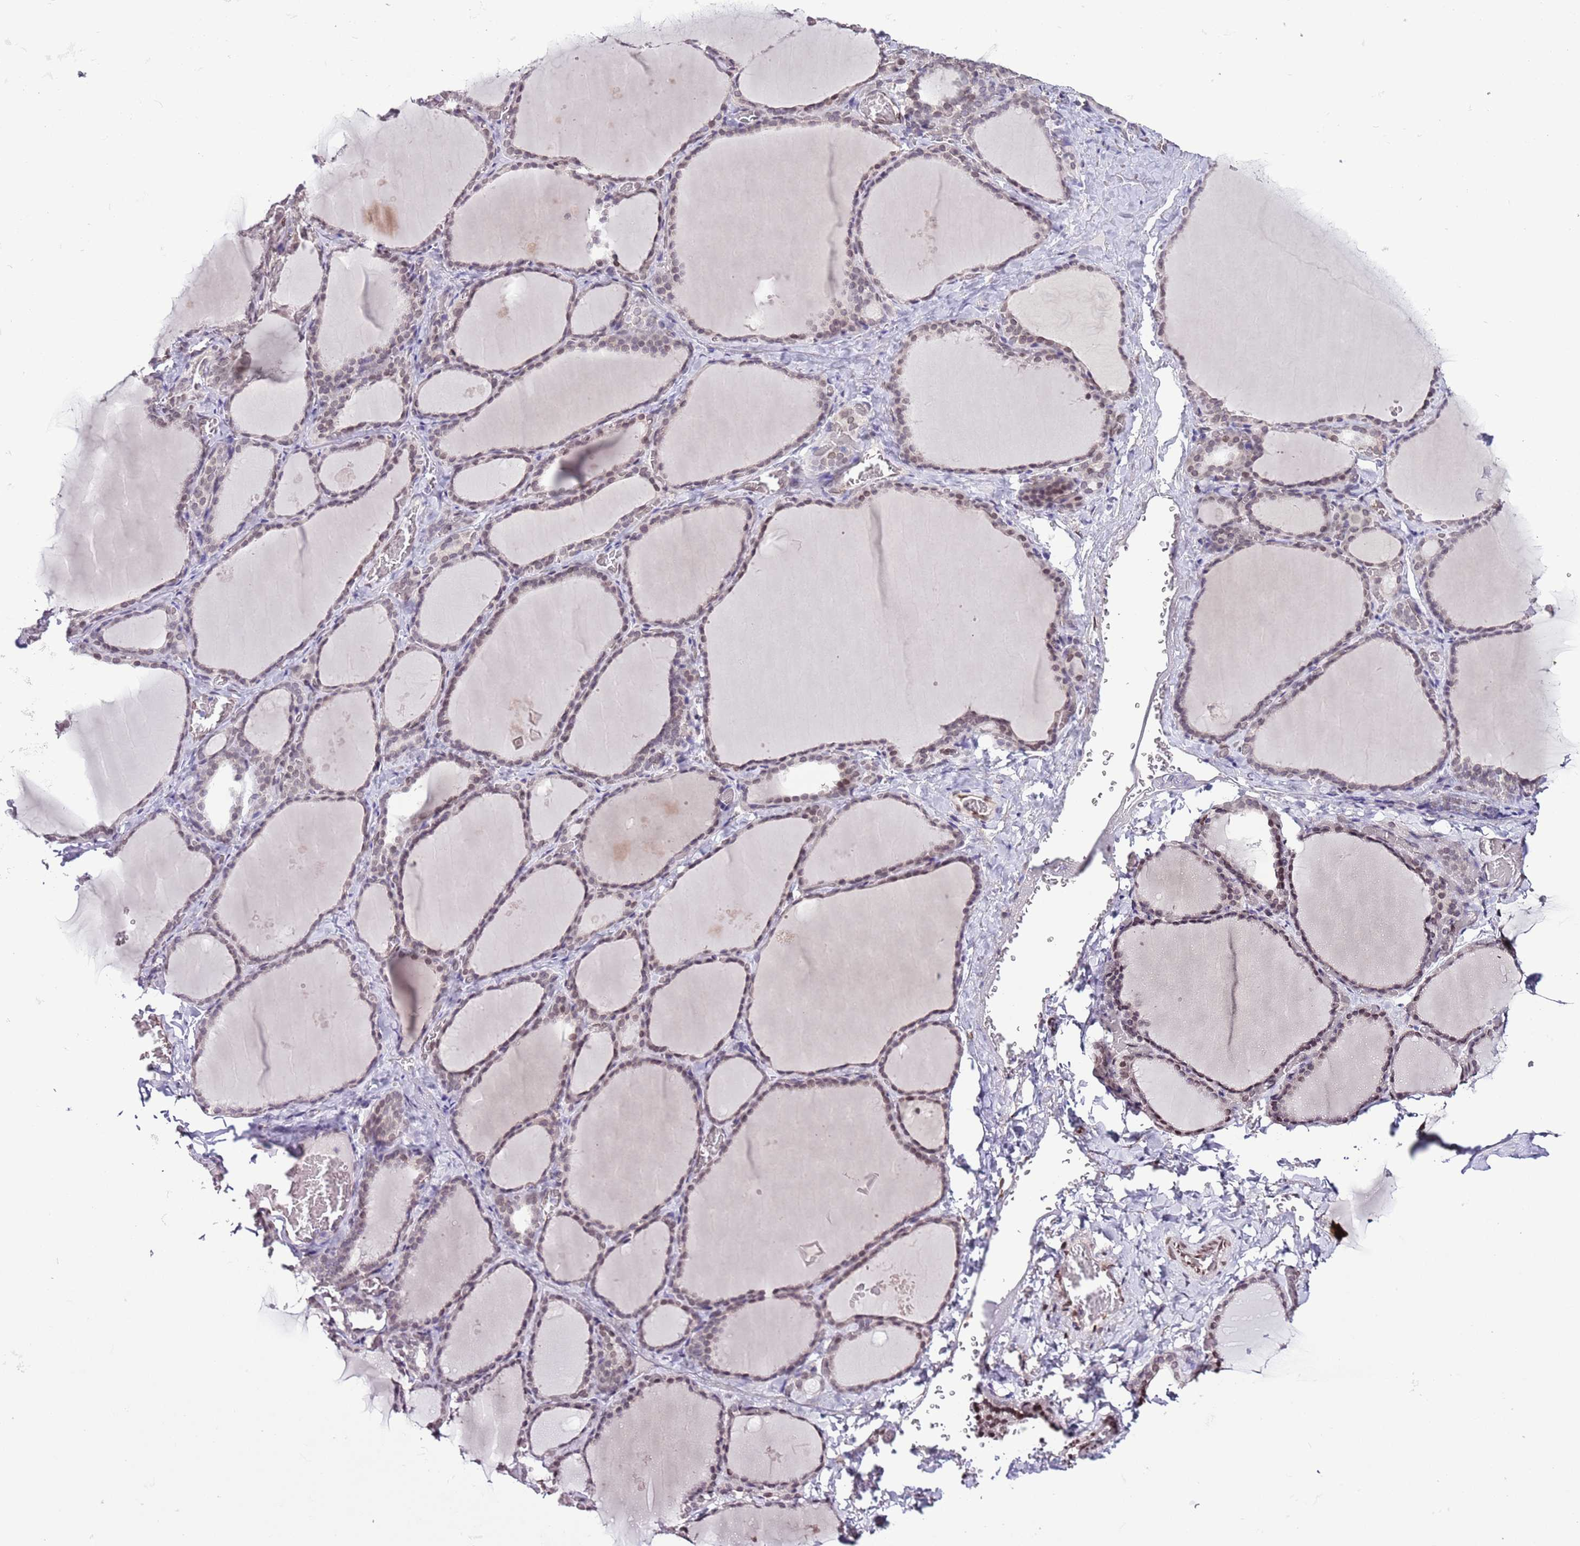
{"staining": {"intensity": "moderate", "quantity": "25%-75%", "location": "nuclear"}, "tissue": "thyroid gland", "cell_type": "Glandular cells", "image_type": "normal", "snomed": [{"axis": "morphology", "description": "Normal tissue, NOS"}, {"axis": "topography", "description": "Thyroid gland"}], "caption": "Protein expression analysis of unremarkable human thyroid gland reveals moderate nuclear expression in about 25%-75% of glandular cells. The staining was performed using DAB (3,3'-diaminobenzidine) to visualize the protein expression in brown, while the nuclei were stained in blue with hematoxylin (Magnification: 20x).", "gene": "ZGLP1", "patient": {"sex": "female", "age": 39}}